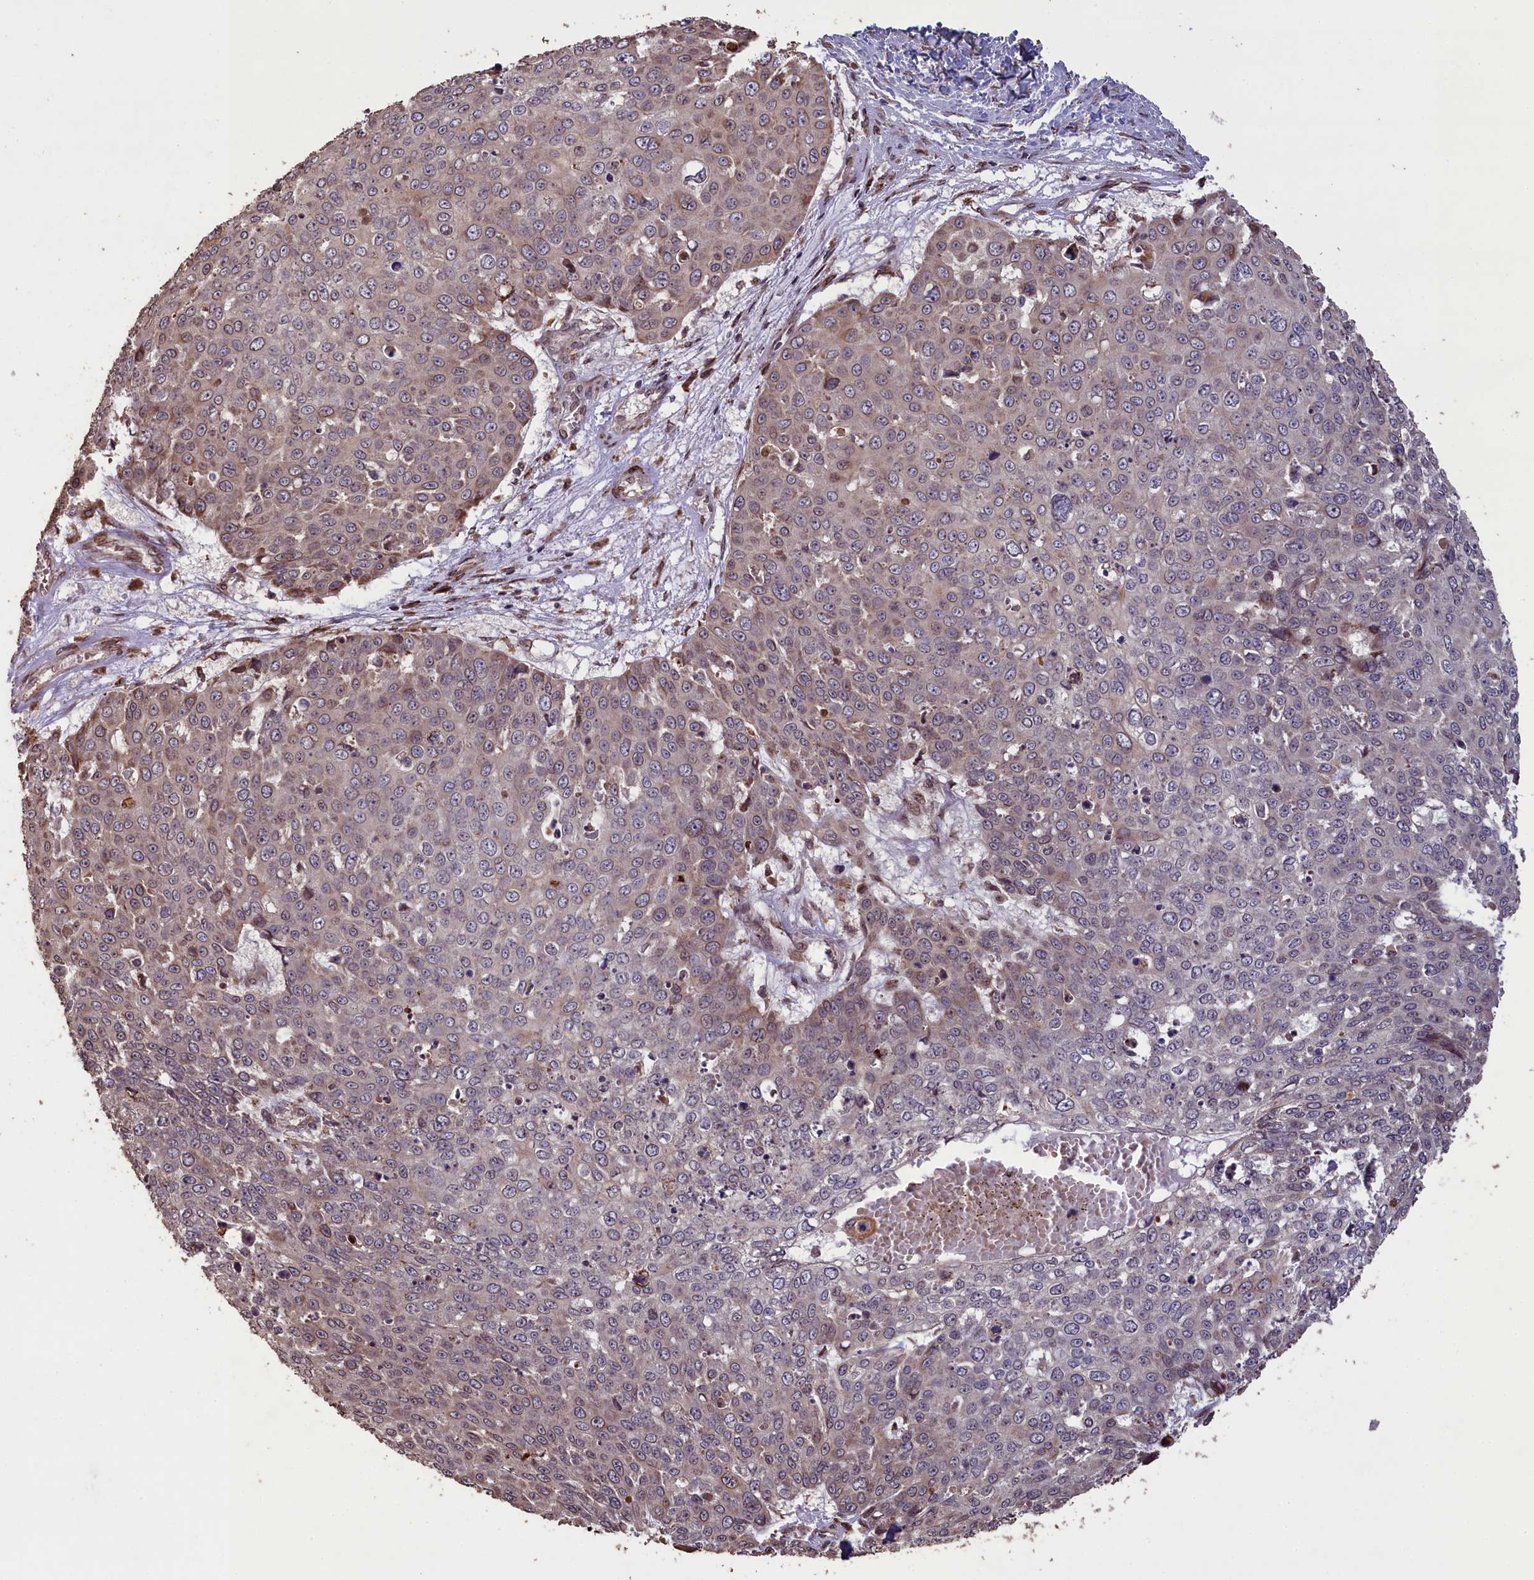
{"staining": {"intensity": "weak", "quantity": "25%-75%", "location": "cytoplasmic/membranous"}, "tissue": "skin cancer", "cell_type": "Tumor cells", "image_type": "cancer", "snomed": [{"axis": "morphology", "description": "Squamous cell carcinoma, NOS"}, {"axis": "topography", "description": "Skin"}], "caption": "Immunohistochemistry of human skin cancer (squamous cell carcinoma) shows low levels of weak cytoplasmic/membranous staining in approximately 25%-75% of tumor cells.", "gene": "SLC38A7", "patient": {"sex": "male", "age": 71}}